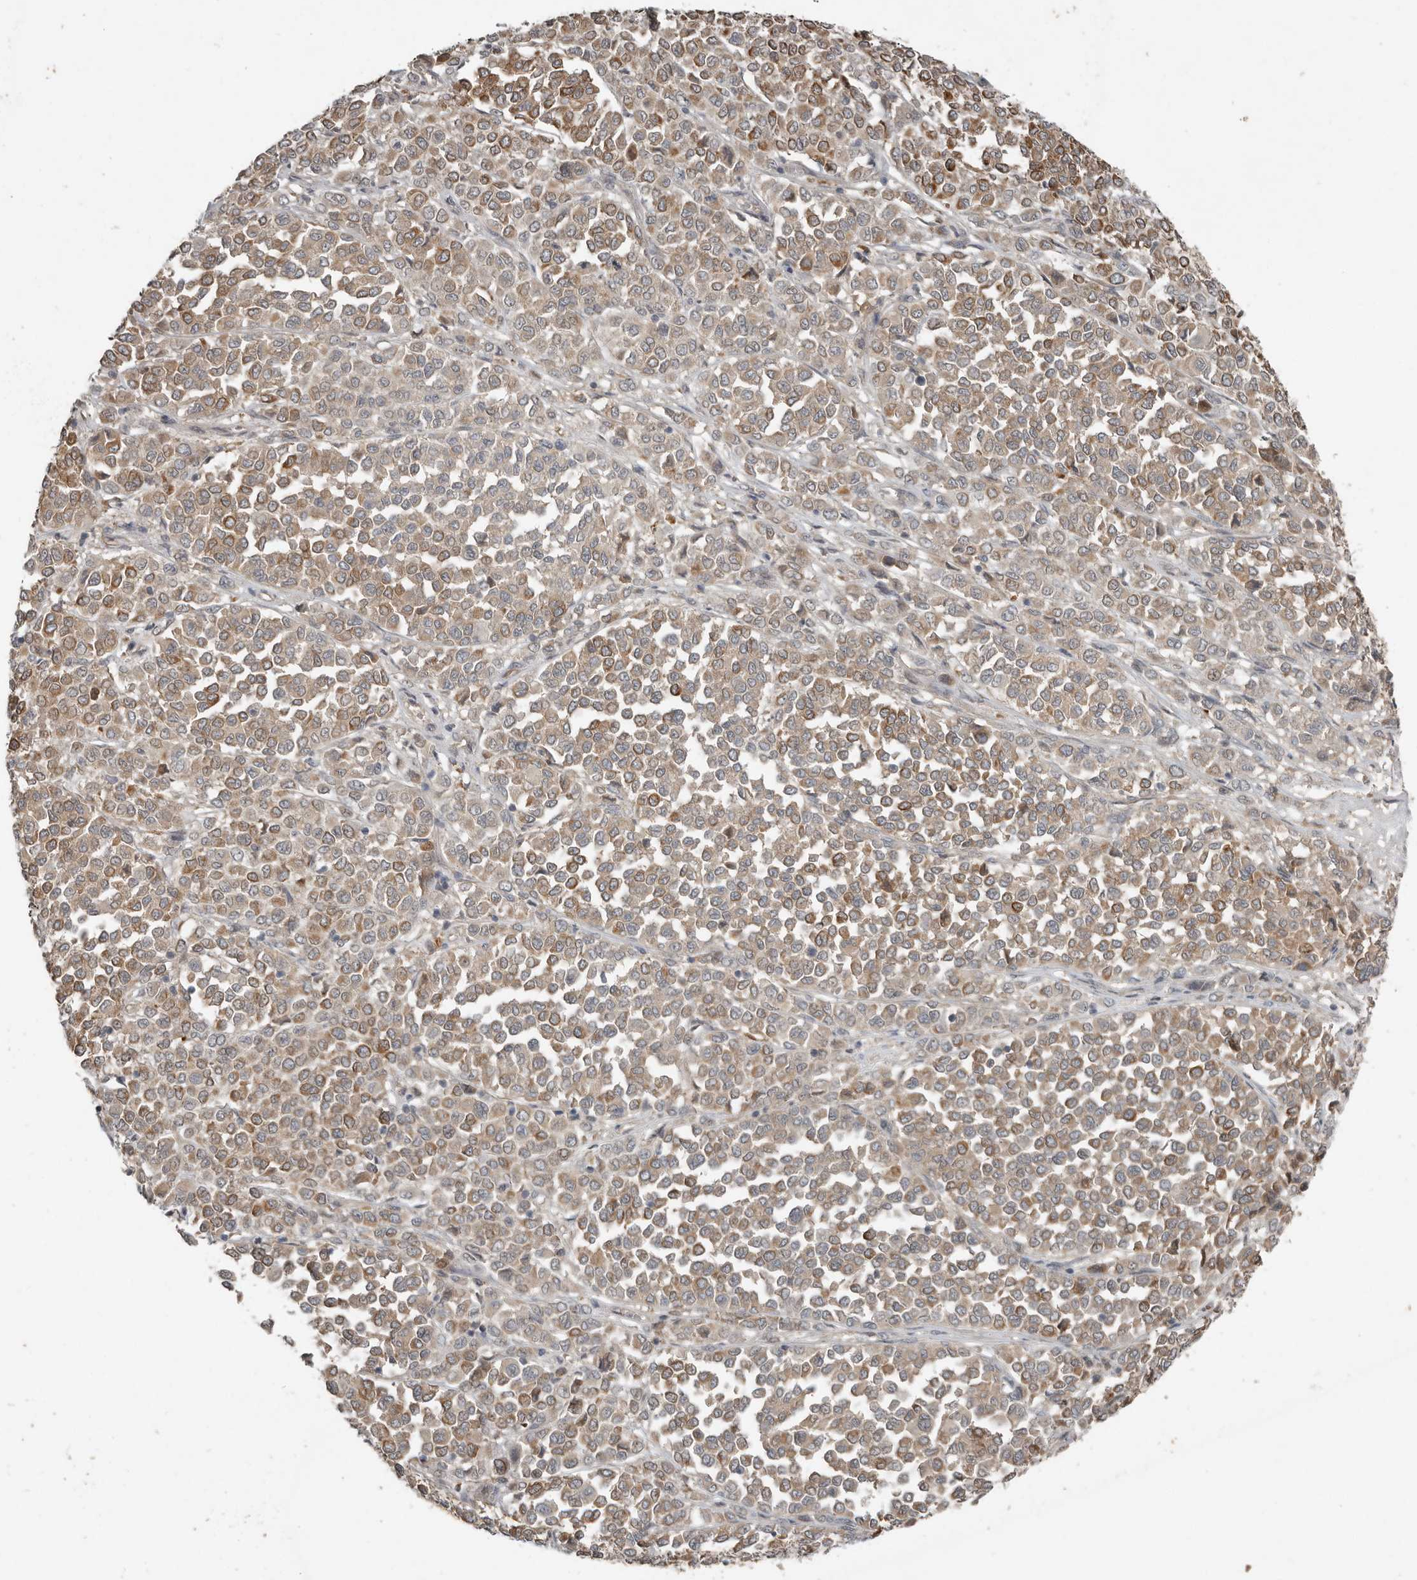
{"staining": {"intensity": "moderate", "quantity": ">75%", "location": "cytoplasmic/membranous"}, "tissue": "melanoma", "cell_type": "Tumor cells", "image_type": "cancer", "snomed": [{"axis": "morphology", "description": "Malignant melanoma, Metastatic site"}, {"axis": "topography", "description": "Pancreas"}], "caption": "Moderate cytoplasmic/membranous staining for a protein is seen in approximately >75% of tumor cells of malignant melanoma (metastatic site) using immunohistochemistry (IHC).", "gene": "TEAD3", "patient": {"sex": "female", "age": 30}}